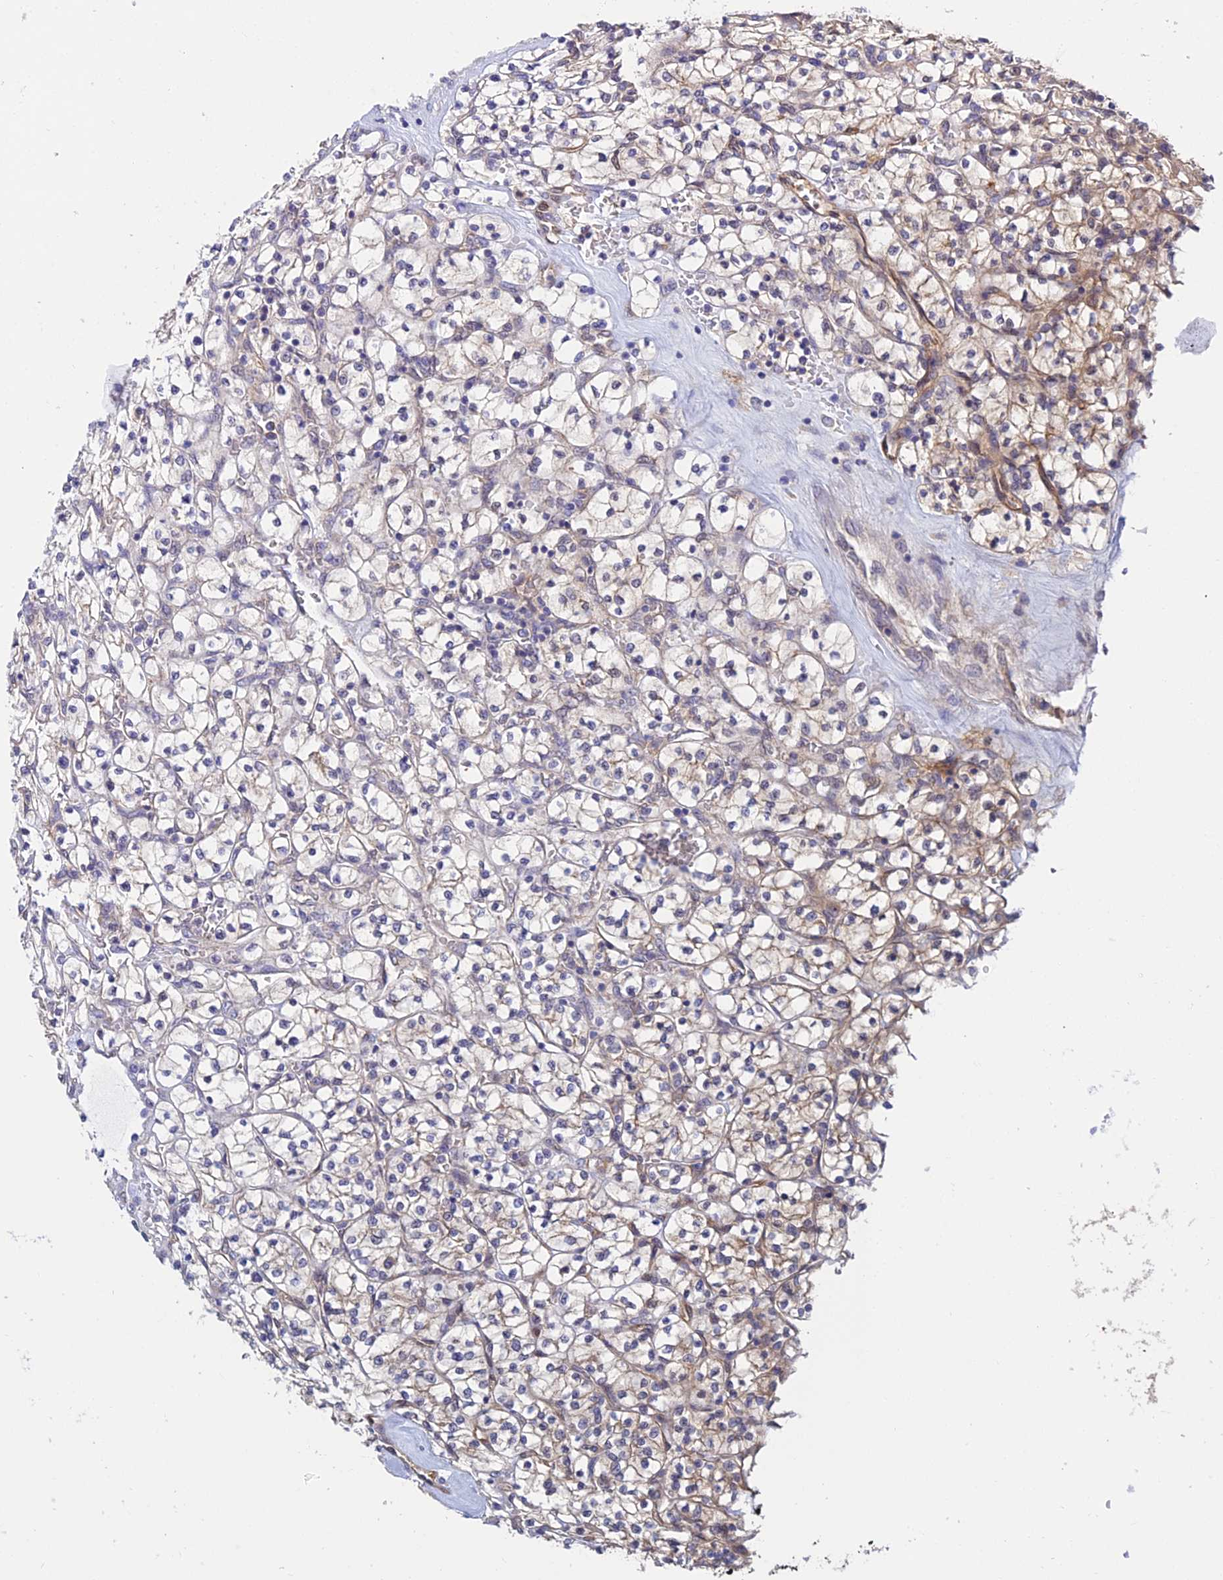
{"staining": {"intensity": "weak", "quantity": "<25%", "location": "cytoplasmic/membranous"}, "tissue": "renal cancer", "cell_type": "Tumor cells", "image_type": "cancer", "snomed": [{"axis": "morphology", "description": "Adenocarcinoma, NOS"}, {"axis": "topography", "description": "Kidney"}], "caption": "Tumor cells show no significant protein staining in renal adenocarcinoma.", "gene": "PPP2R2C", "patient": {"sex": "female", "age": 64}}